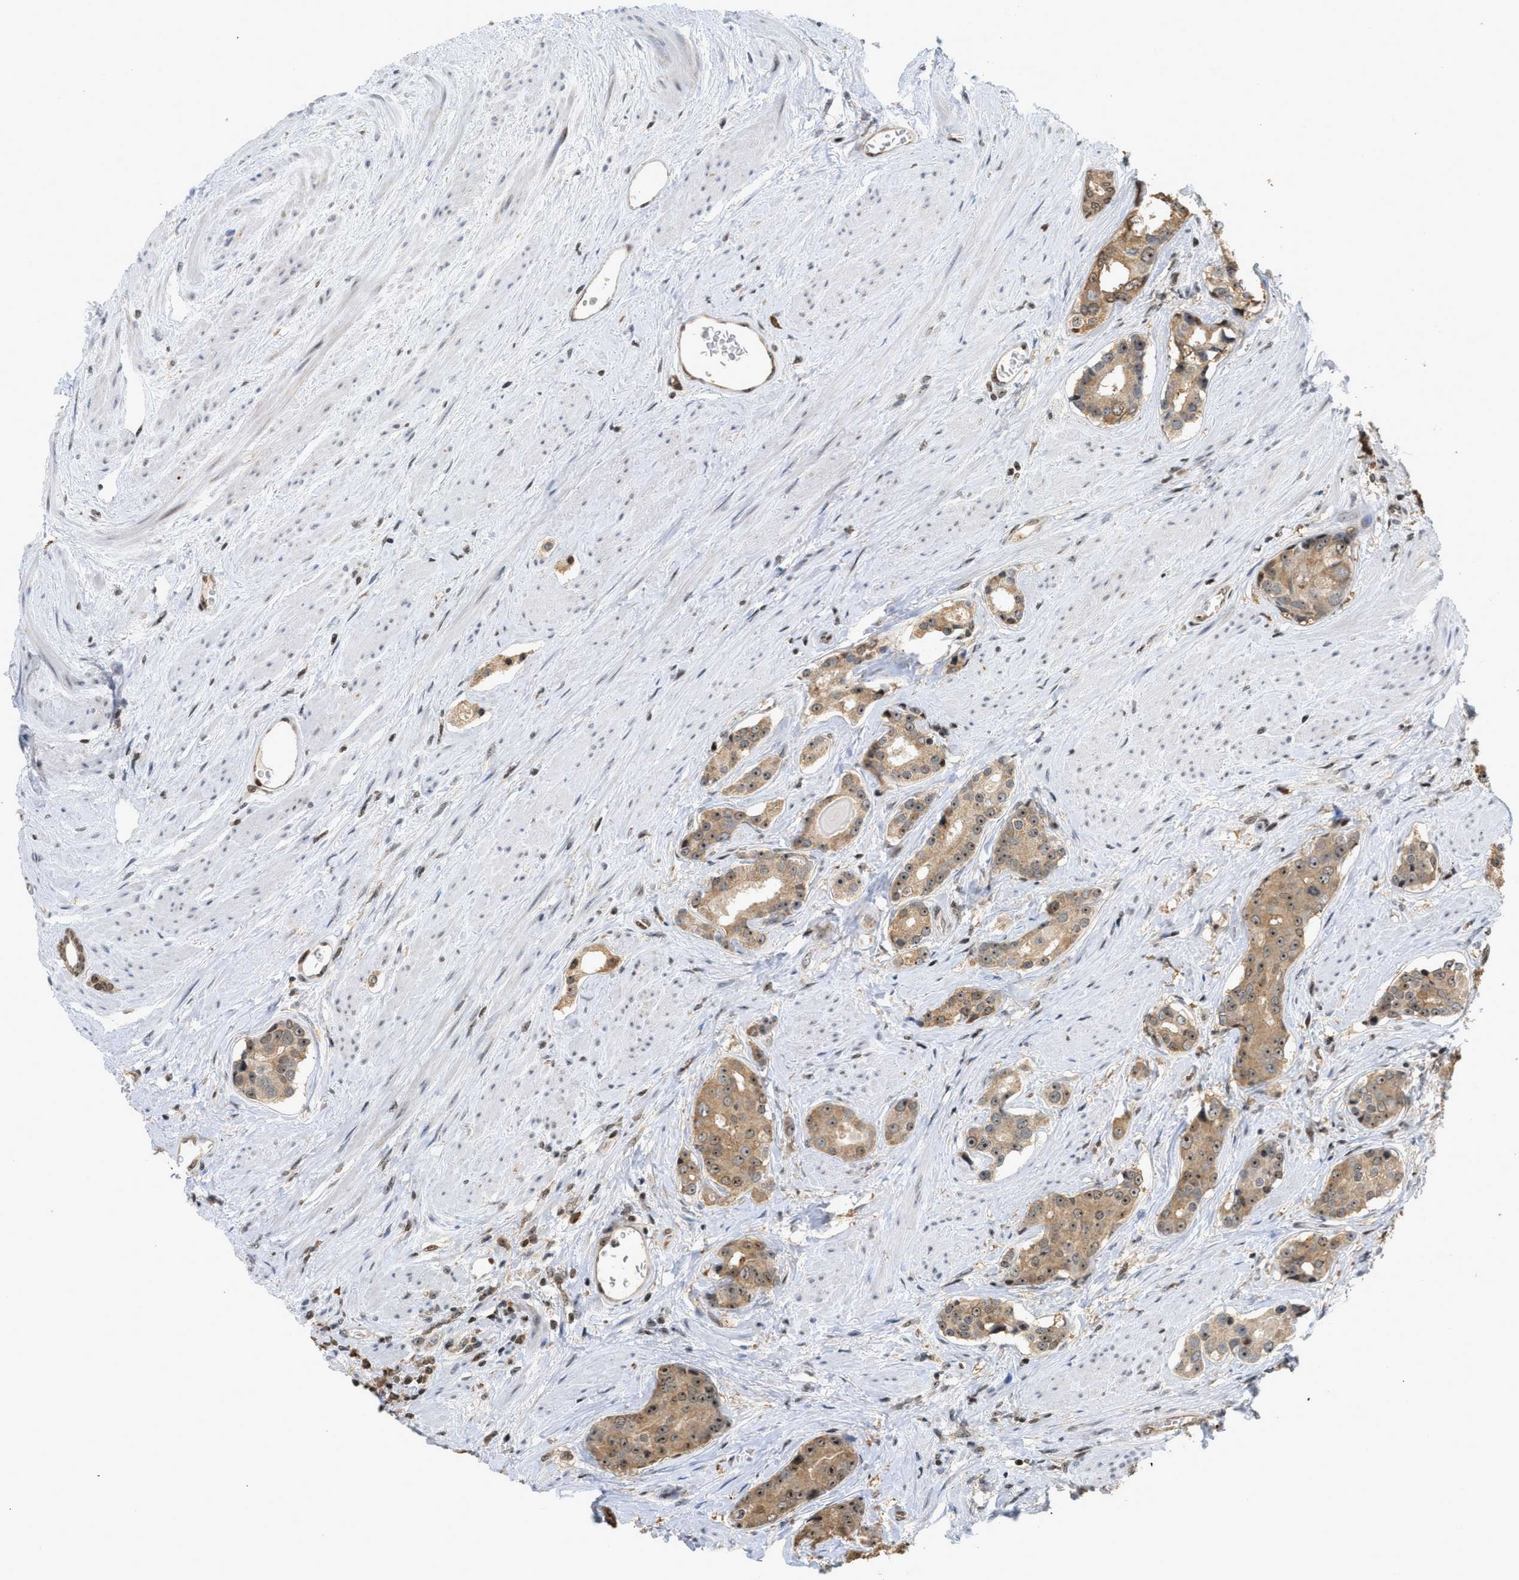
{"staining": {"intensity": "moderate", "quantity": ">75%", "location": "cytoplasmic/membranous,nuclear"}, "tissue": "prostate cancer", "cell_type": "Tumor cells", "image_type": "cancer", "snomed": [{"axis": "morphology", "description": "Adenocarcinoma, High grade"}, {"axis": "topography", "description": "Prostate"}], "caption": "High-magnification brightfield microscopy of prostate high-grade adenocarcinoma stained with DAB (3,3'-diaminobenzidine) (brown) and counterstained with hematoxylin (blue). tumor cells exhibit moderate cytoplasmic/membranous and nuclear expression is seen in about>75% of cells.", "gene": "ZNF22", "patient": {"sex": "male", "age": 71}}